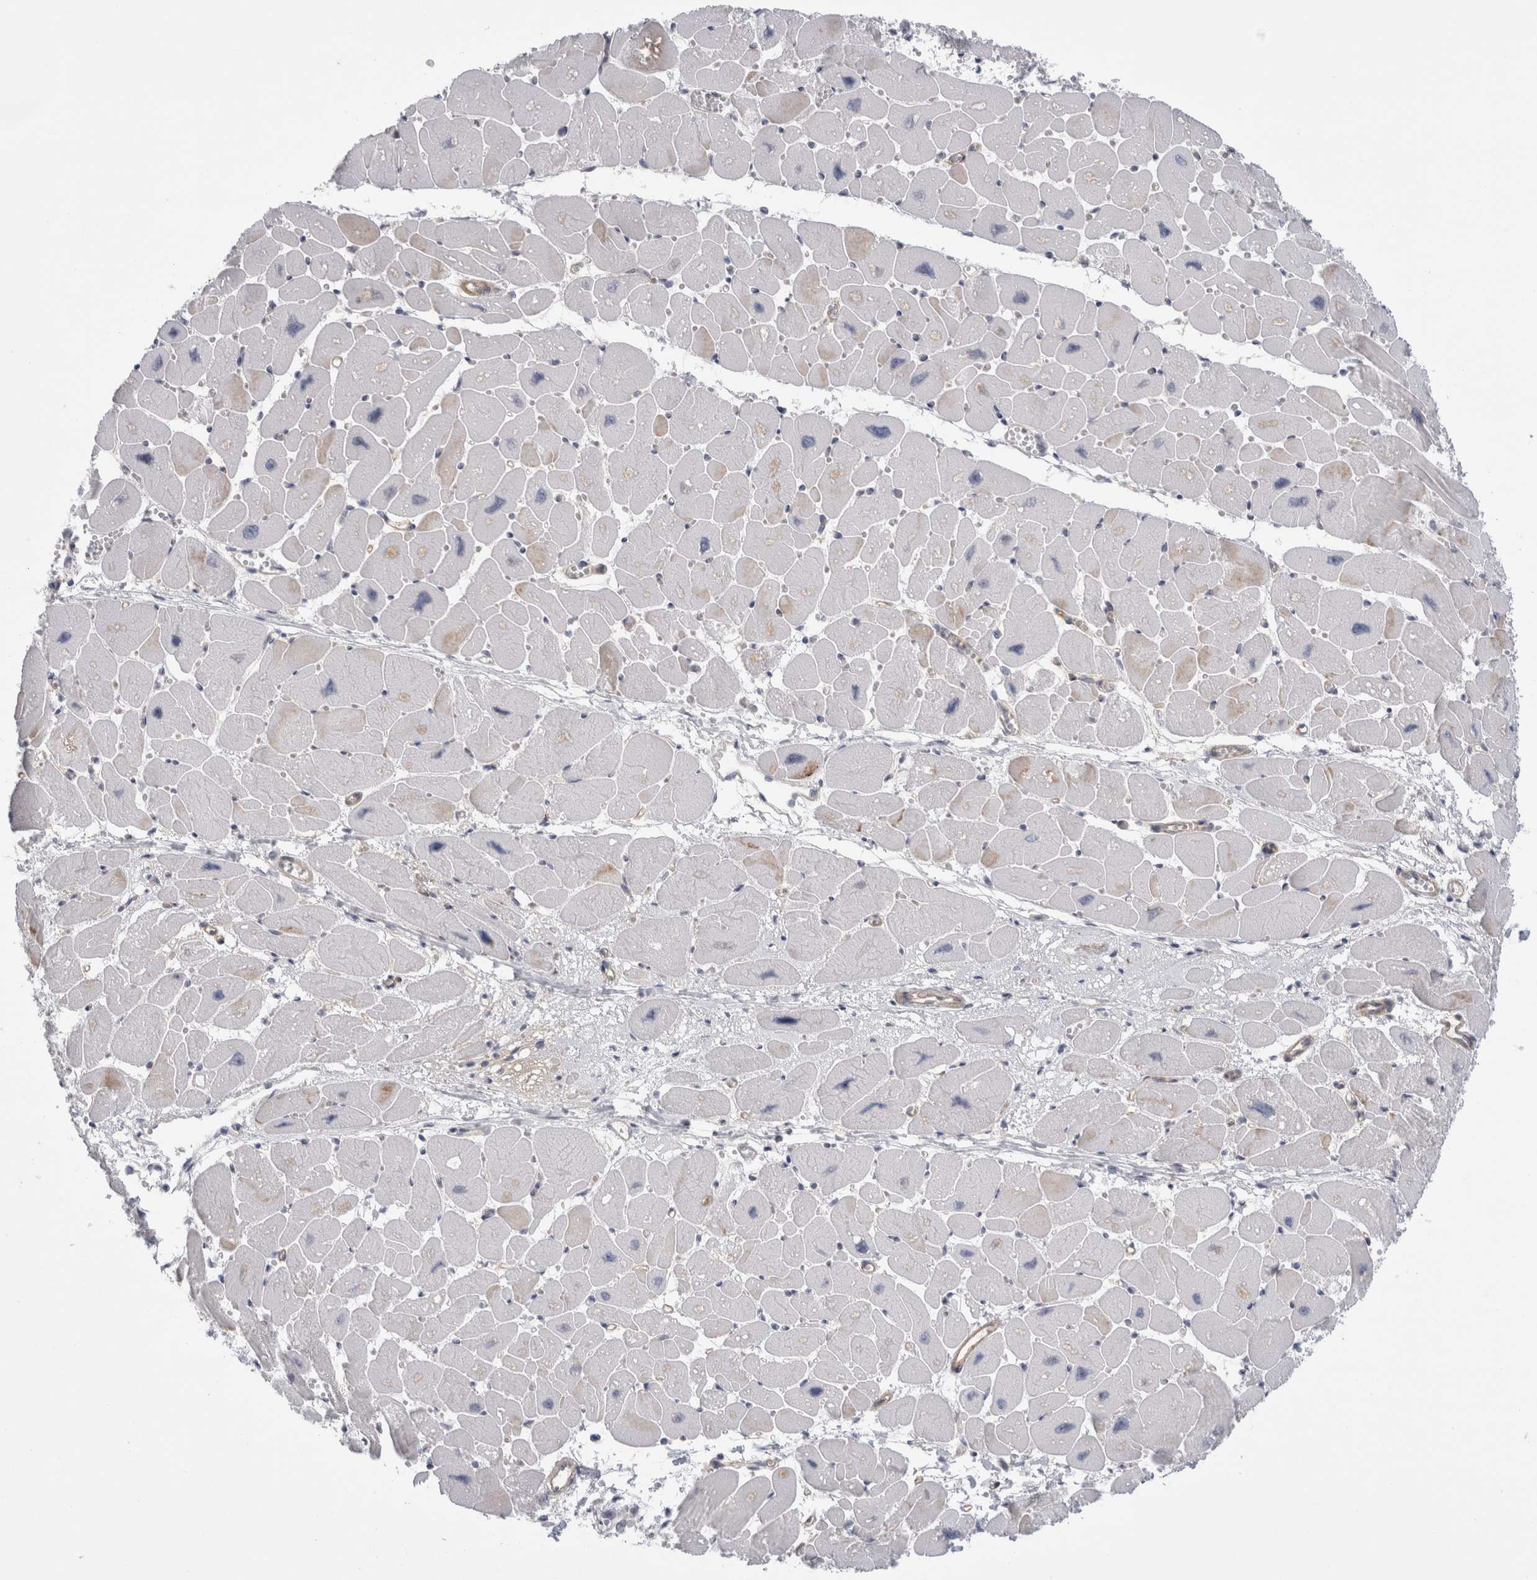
{"staining": {"intensity": "moderate", "quantity": "<25%", "location": "cytoplasmic/membranous"}, "tissue": "heart muscle", "cell_type": "Cardiomyocytes", "image_type": "normal", "snomed": [{"axis": "morphology", "description": "Normal tissue, NOS"}, {"axis": "topography", "description": "Heart"}], "caption": "Immunohistochemical staining of benign human heart muscle reveals low levels of moderate cytoplasmic/membranous positivity in about <25% of cardiomyocytes. The staining was performed using DAB (3,3'-diaminobenzidine), with brown indicating positive protein expression. Nuclei are stained blue with hematoxylin.", "gene": "VANGL1", "patient": {"sex": "female", "age": 54}}